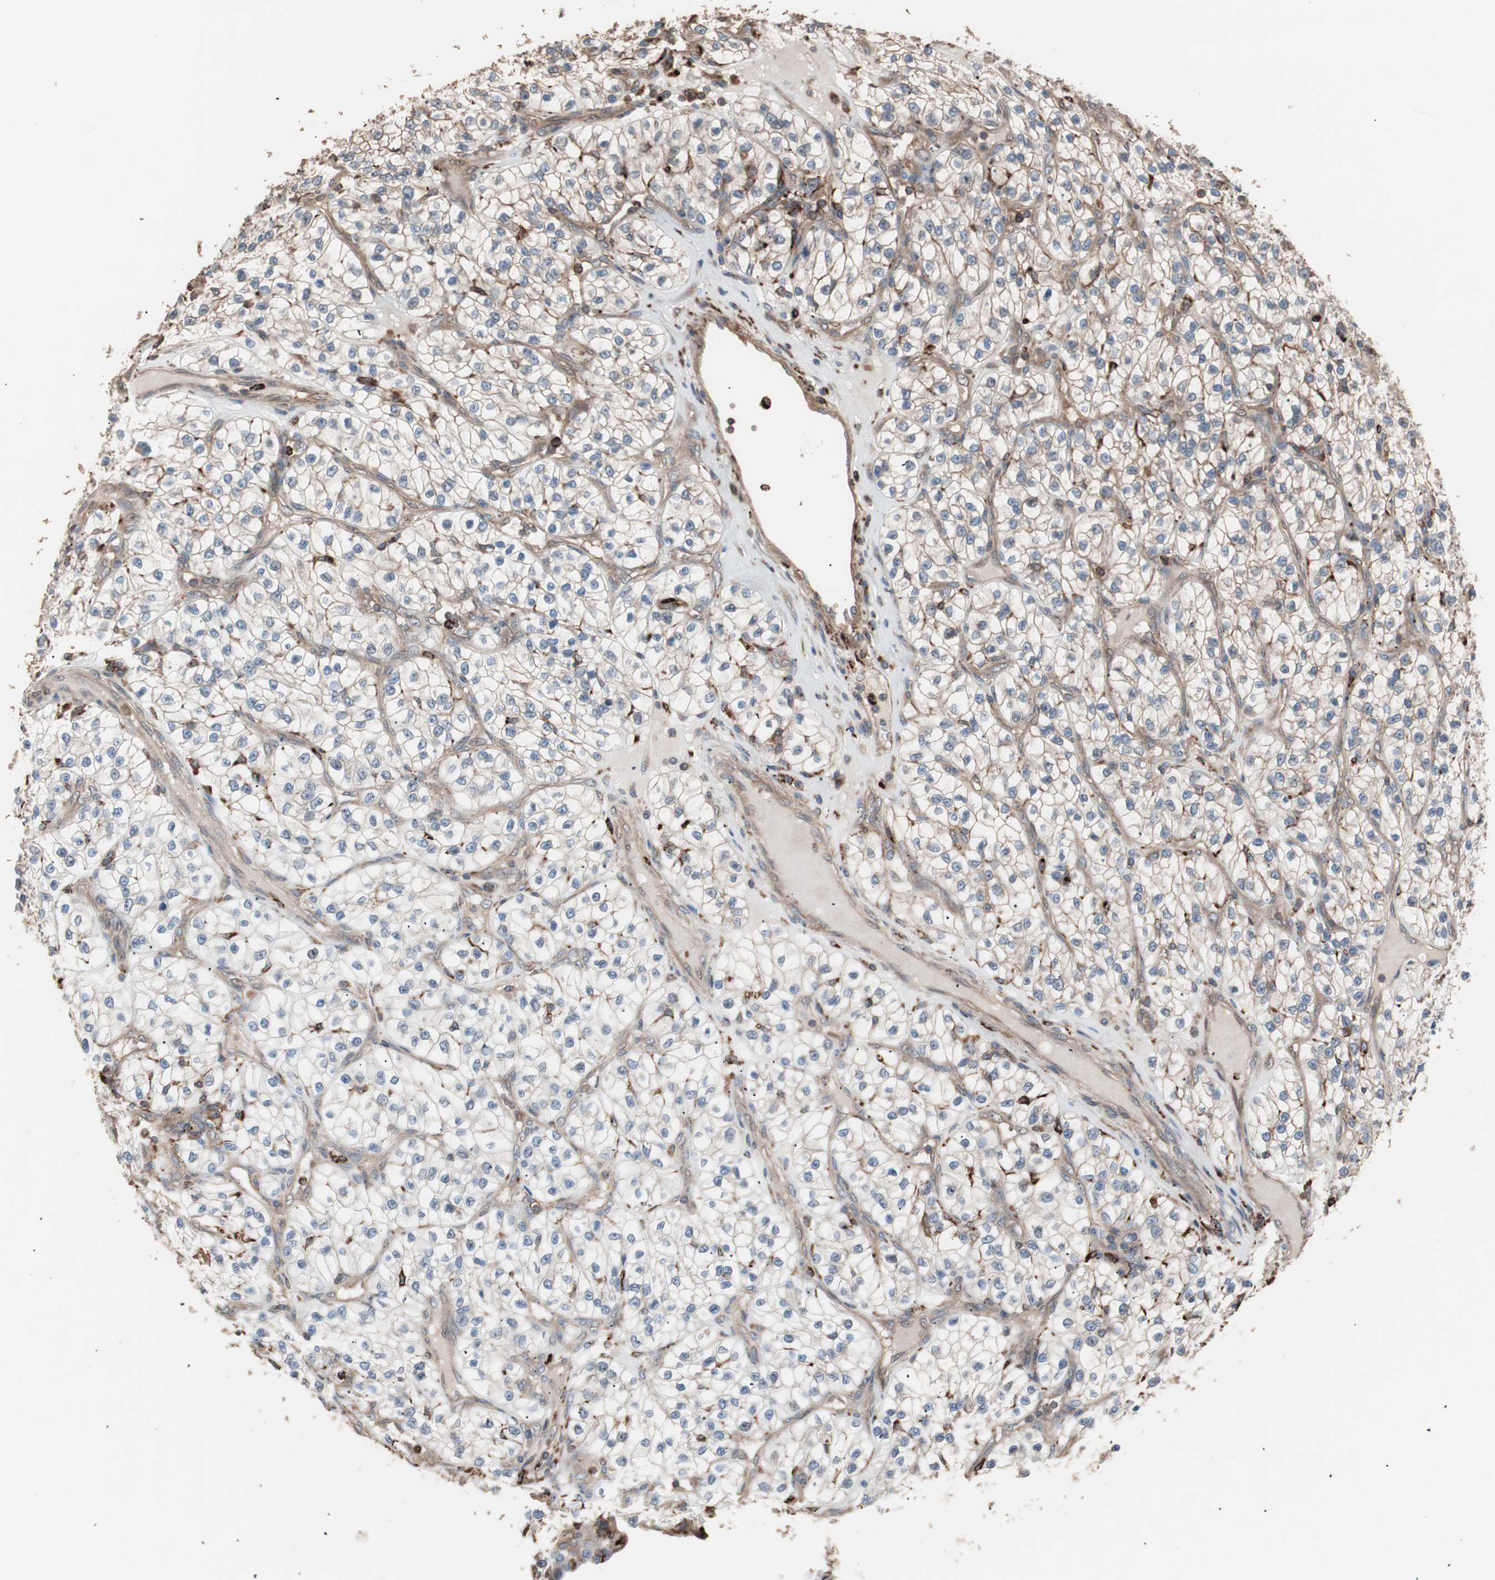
{"staining": {"intensity": "negative", "quantity": "none", "location": "none"}, "tissue": "renal cancer", "cell_type": "Tumor cells", "image_type": "cancer", "snomed": [{"axis": "morphology", "description": "Adenocarcinoma, NOS"}, {"axis": "topography", "description": "Kidney"}], "caption": "Human renal cancer (adenocarcinoma) stained for a protein using immunohistochemistry reveals no positivity in tumor cells.", "gene": "CCT3", "patient": {"sex": "female", "age": 57}}